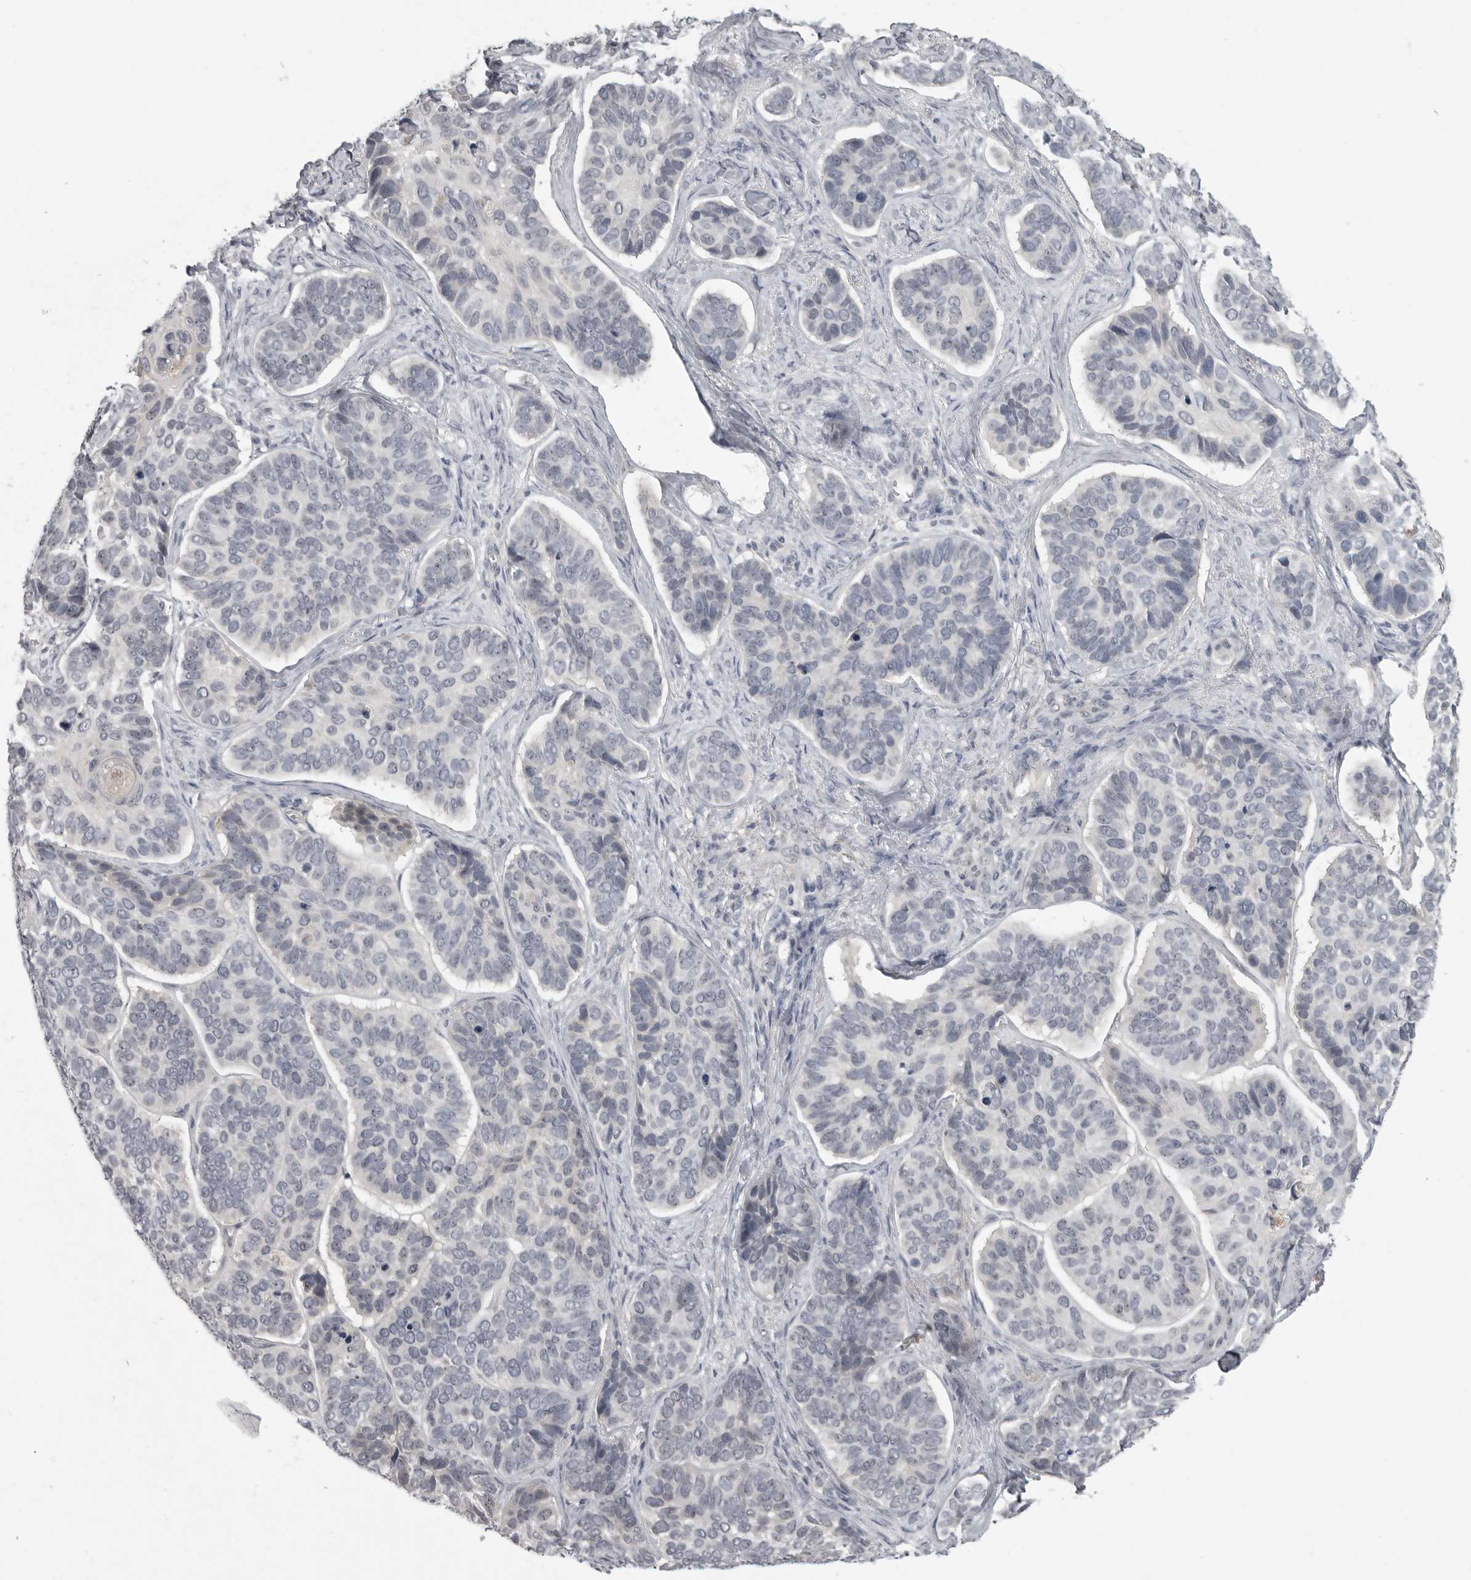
{"staining": {"intensity": "negative", "quantity": "none", "location": "none"}, "tissue": "skin cancer", "cell_type": "Tumor cells", "image_type": "cancer", "snomed": [{"axis": "morphology", "description": "Basal cell carcinoma"}, {"axis": "topography", "description": "Skin"}], "caption": "Tumor cells are negative for protein expression in human skin basal cell carcinoma. The staining is performed using DAB brown chromogen with nuclei counter-stained in using hematoxylin.", "gene": "MRTO4", "patient": {"sex": "male", "age": 62}}